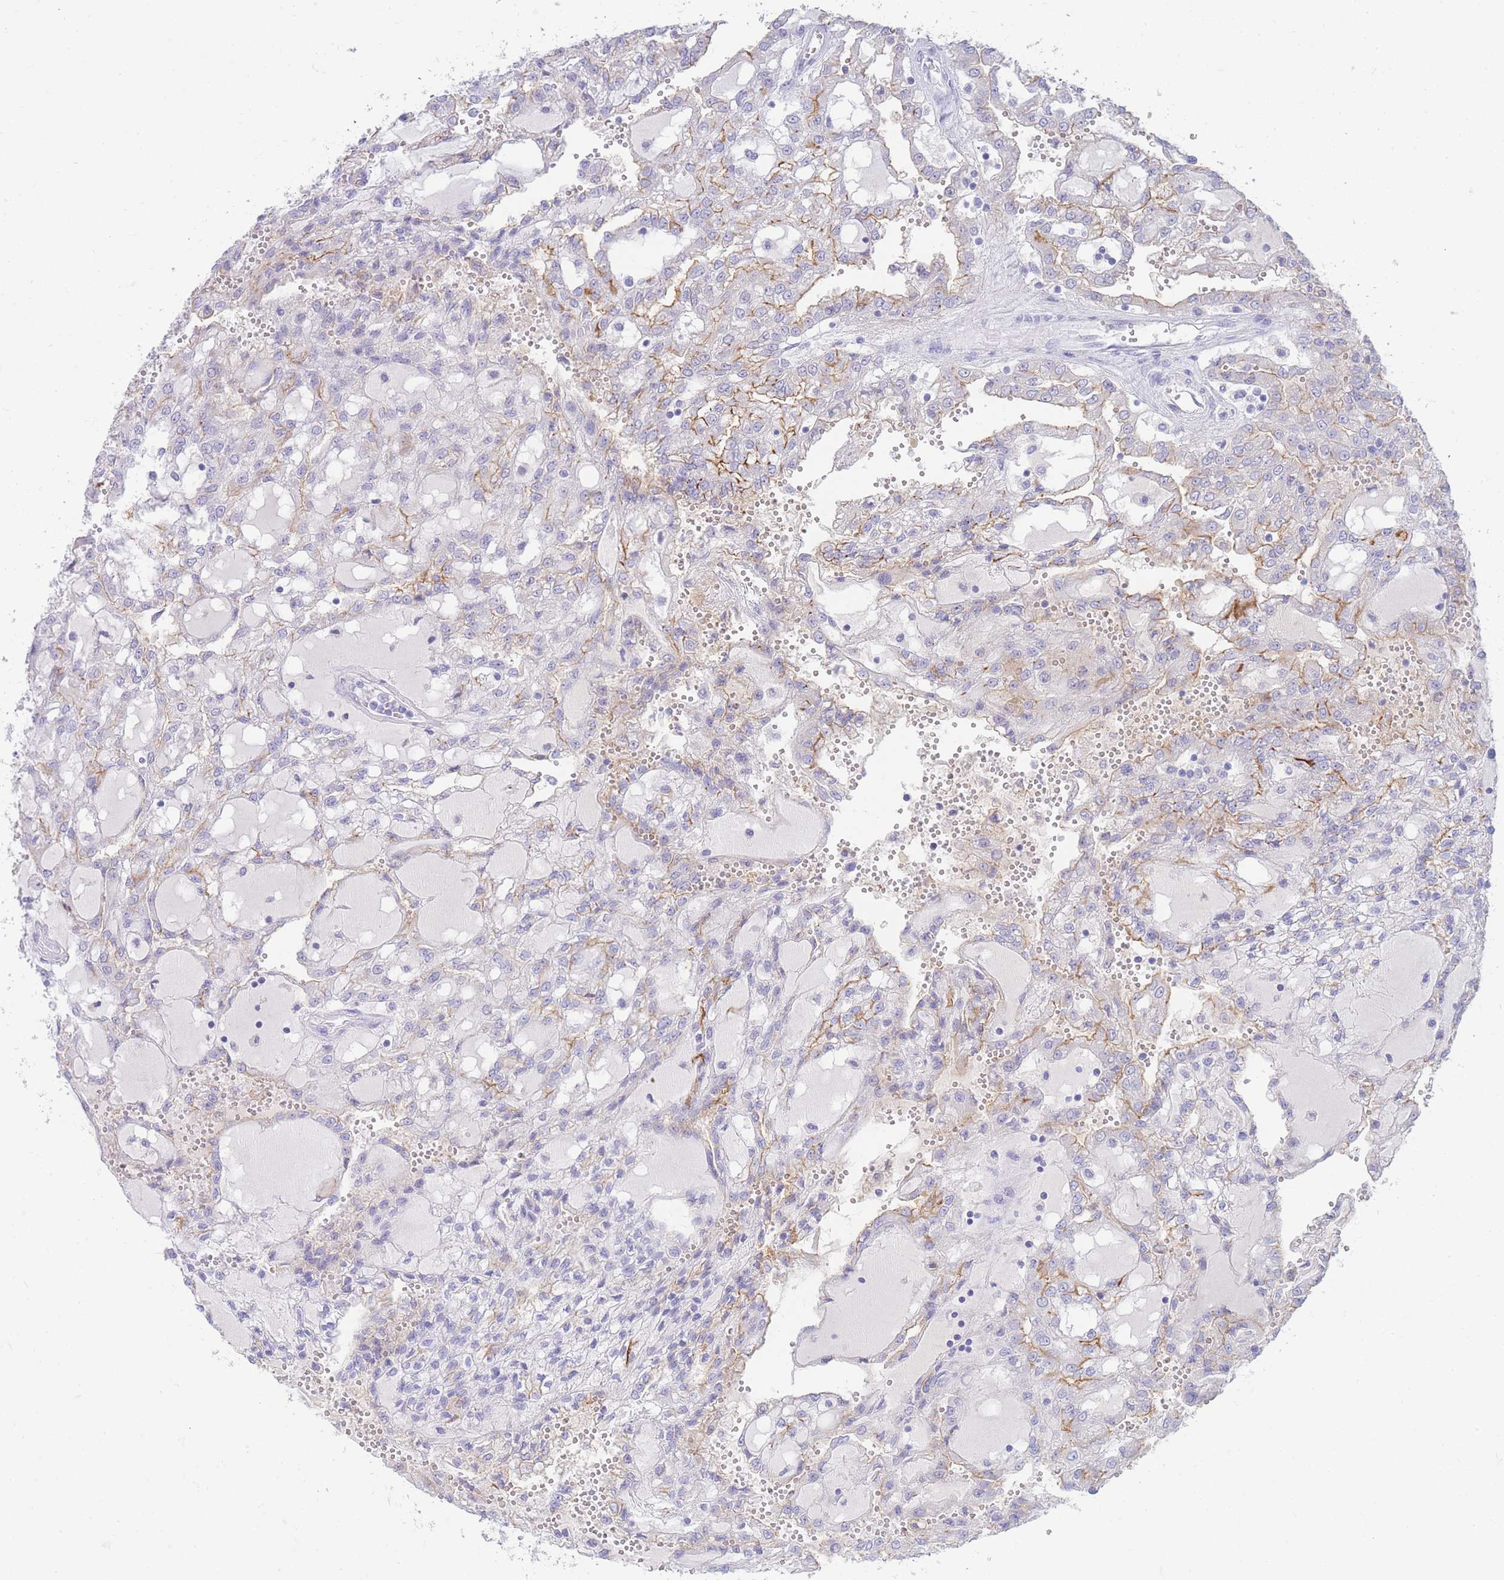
{"staining": {"intensity": "moderate", "quantity": "<25%", "location": "cytoplasmic/membranous"}, "tissue": "renal cancer", "cell_type": "Tumor cells", "image_type": "cancer", "snomed": [{"axis": "morphology", "description": "Adenocarcinoma, NOS"}, {"axis": "topography", "description": "Kidney"}], "caption": "Human renal cancer stained with a protein marker displays moderate staining in tumor cells.", "gene": "LRRC37A", "patient": {"sex": "male", "age": 63}}